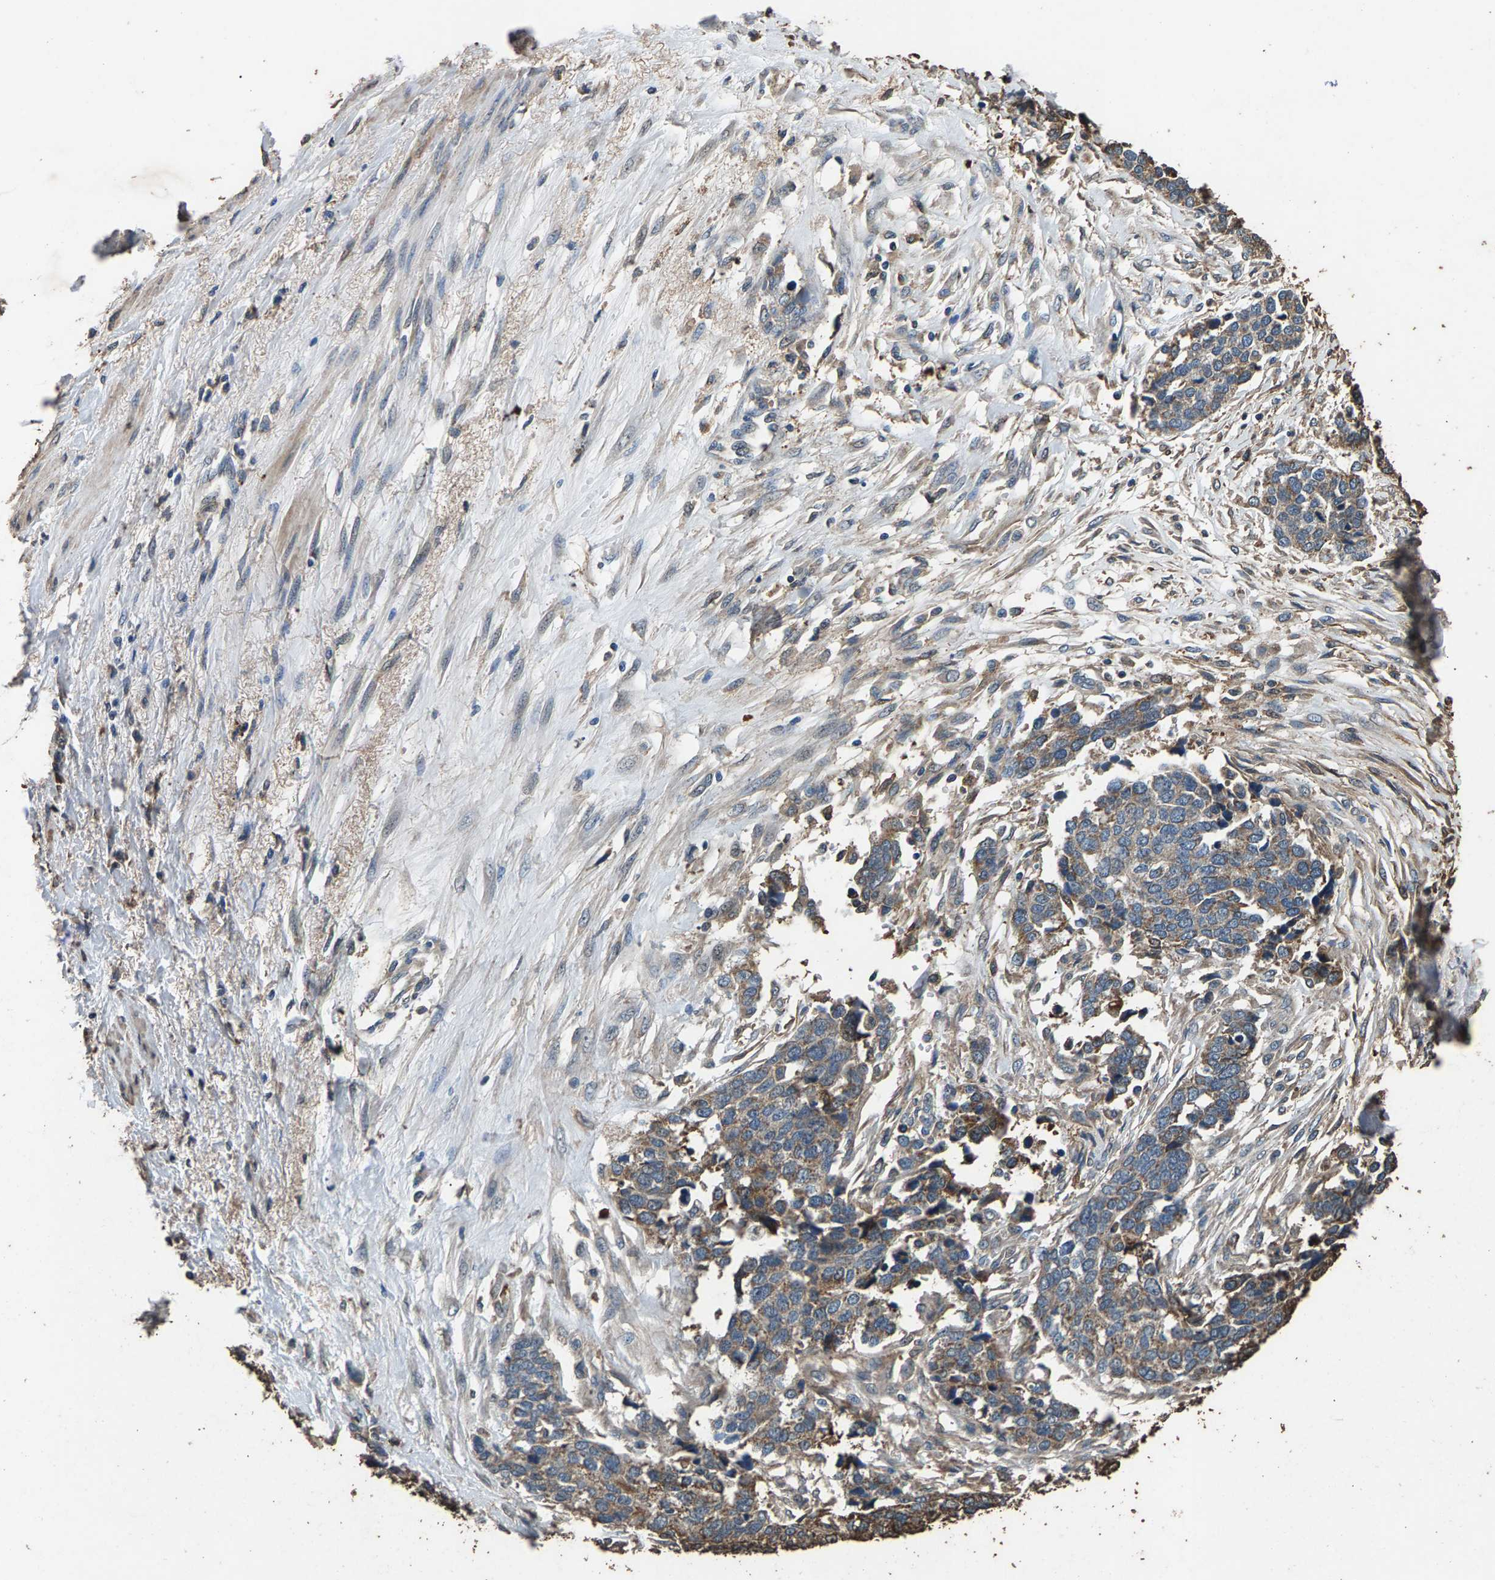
{"staining": {"intensity": "weak", "quantity": ">75%", "location": "cytoplasmic/membranous"}, "tissue": "ovarian cancer", "cell_type": "Tumor cells", "image_type": "cancer", "snomed": [{"axis": "morphology", "description": "Cystadenocarcinoma, serous, NOS"}, {"axis": "topography", "description": "Ovary"}], "caption": "This is an image of IHC staining of ovarian cancer (serous cystadenocarcinoma), which shows weak expression in the cytoplasmic/membranous of tumor cells.", "gene": "MRPL27", "patient": {"sex": "female", "age": 44}}